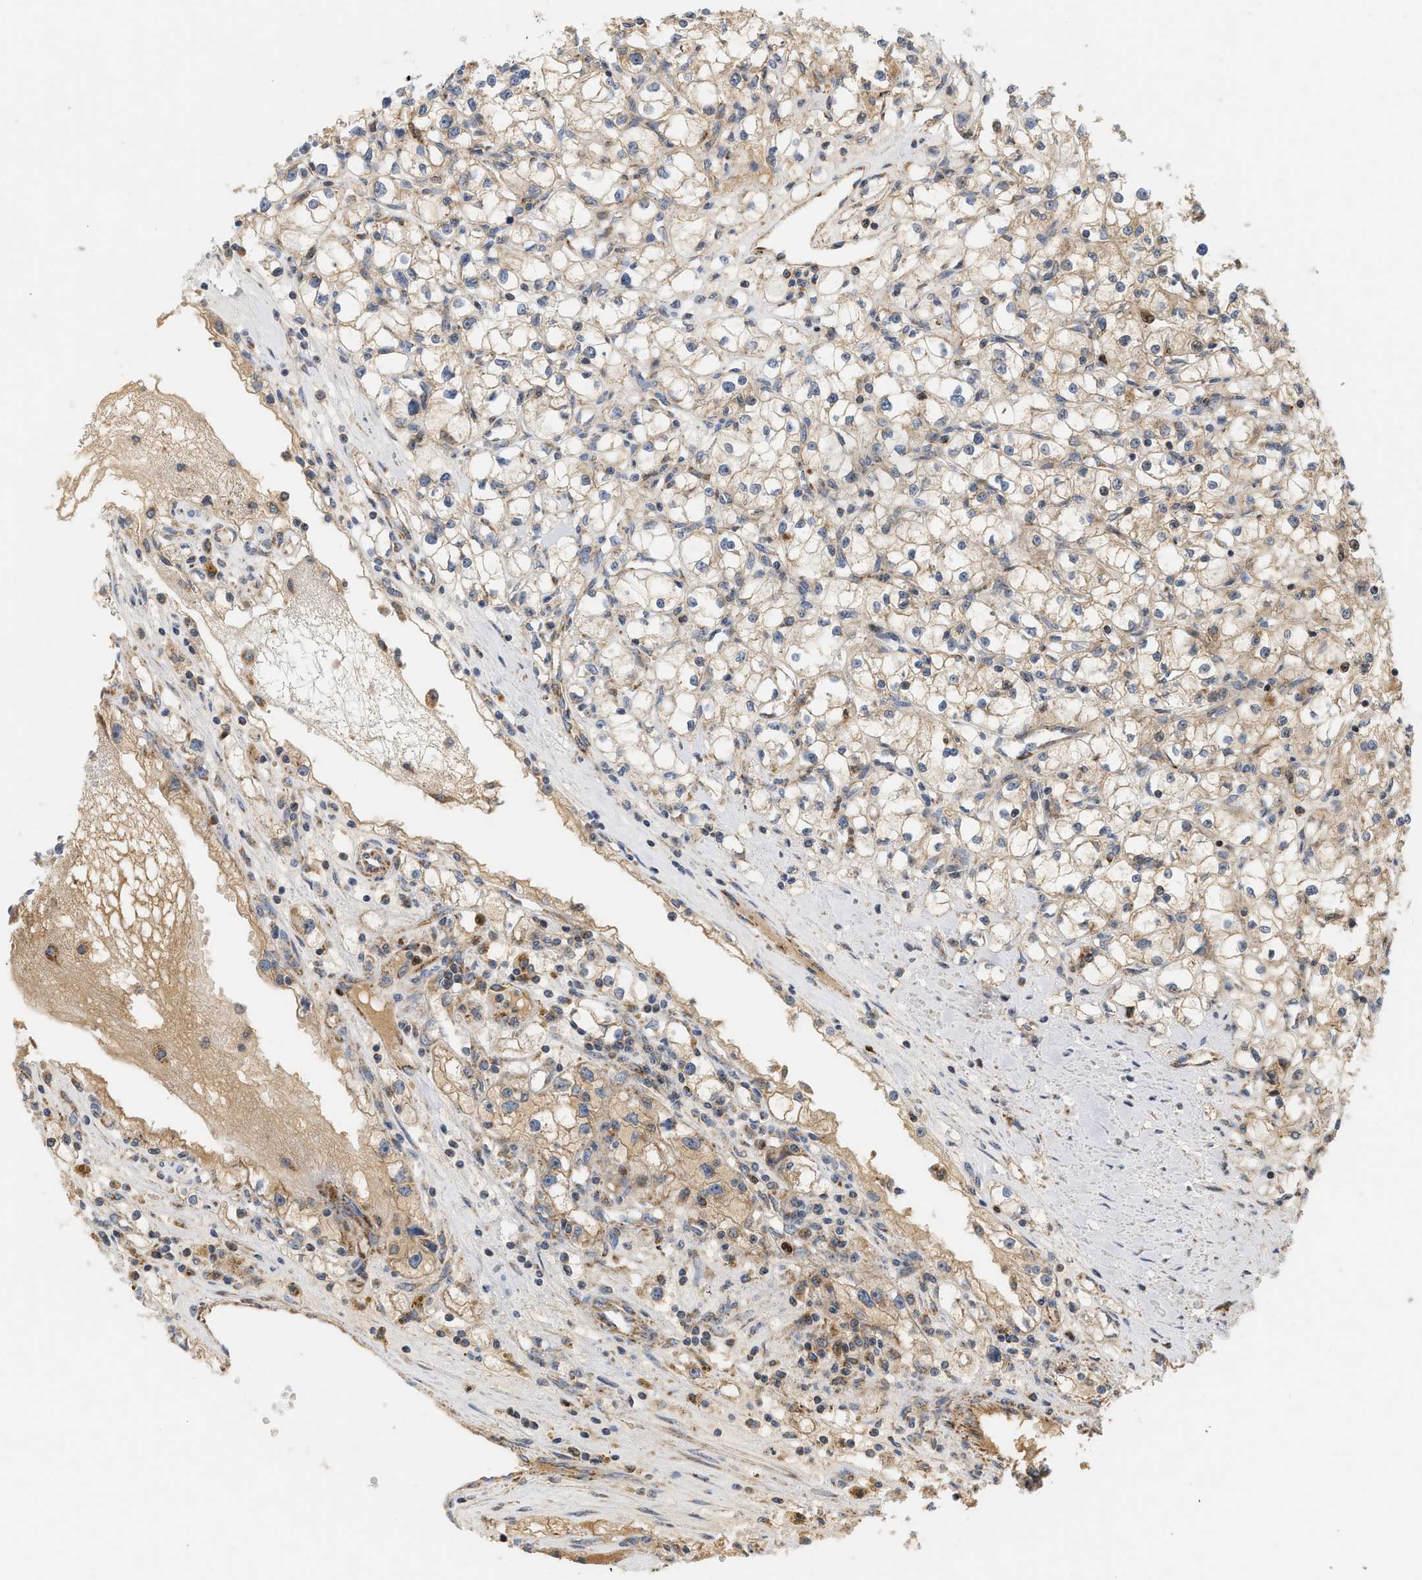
{"staining": {"intensity": "weak", "quantity": ">75%", "location": "cytoplasmic/membranous"}, "tissue": "renal cancer", "cell_type": "Tumor cells", "image_type": "cancer", "snomed": [{"axis": "morphology", "description": "Adenocarcinoma, NOS"}, {"axis": "topography", "description": "Kidney"}], "caption": "Adenocarcinoma (renal) stained with IHC exhibits weak cytoplasmic/membranous positivity in about >75% of tumor cells.", "gene": "MCU", "patient": {"sex": "male", "age": 56}}